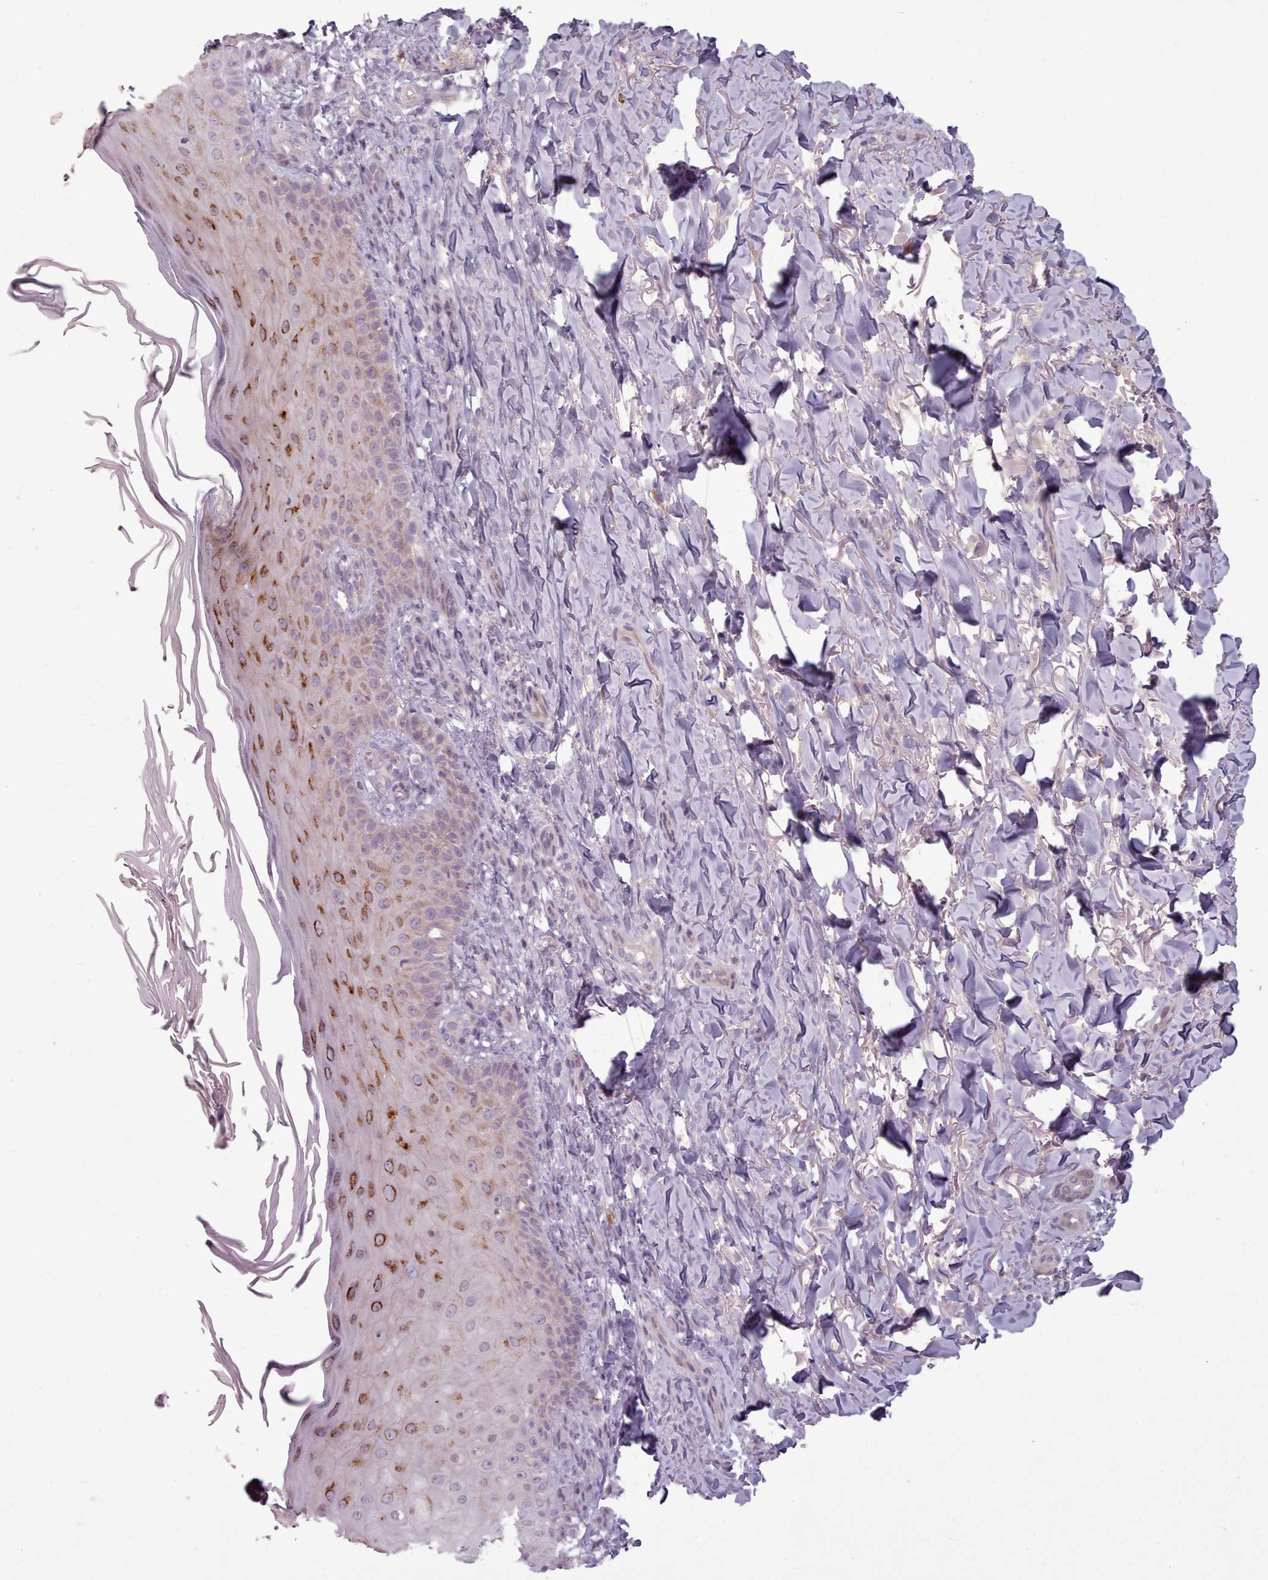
{"staining": {"intensity": "negative", "quantity": "none", "location": "none"}, "tissue": "skin", "cell_type": "Fibroblasts", "image_type": "normal", "snomed": [{"axis": "morphology", "description": "Normal tissue, NOS"}, {"axis": "topography", "description": "Skin"}], "caption": "Immunohistochemistry (IHC) of benign skin exhibits no staining in fibroblasts. Nuclei are stained in blue.", "gene": "LAPTM5", "patient": {"sex": "male", "age": 81}}